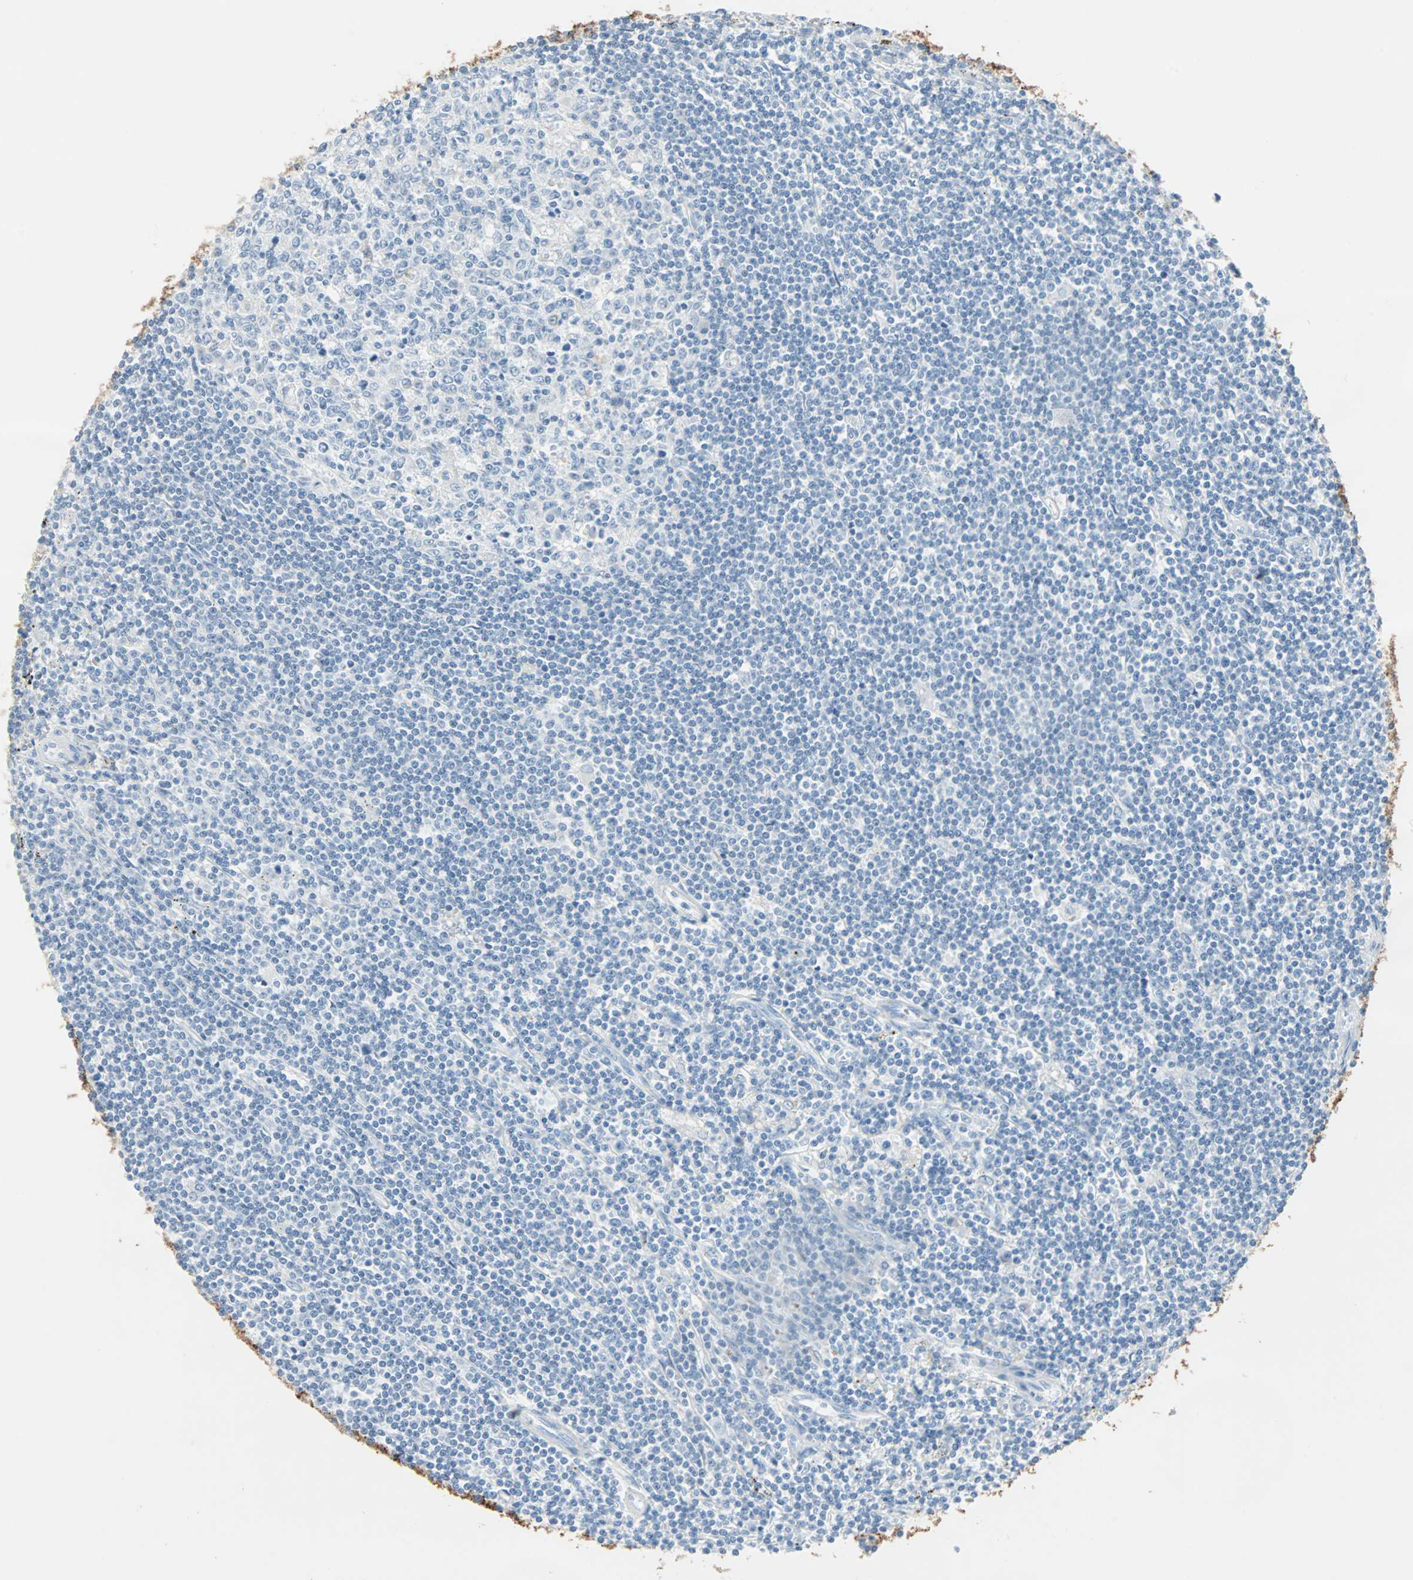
{"staining": {"intensity": "negative", "quantity": "none", "location": "none"}, "tissue": "lymphoma", "cell_type": "Tumor cells", "image_type": "cancer", "snomed": [{"axis": "morphology", "description": "Malignant lymphoma, non-Hodgkin's type, Low grade"}, {"axis": "topography", "description": "Spleen"}], "caption": "A photomicrograph of human lymphoma is negative for staining in tumor cells.", "gene": "STX1A", "patient": {"sex": "male", "age": 76}}